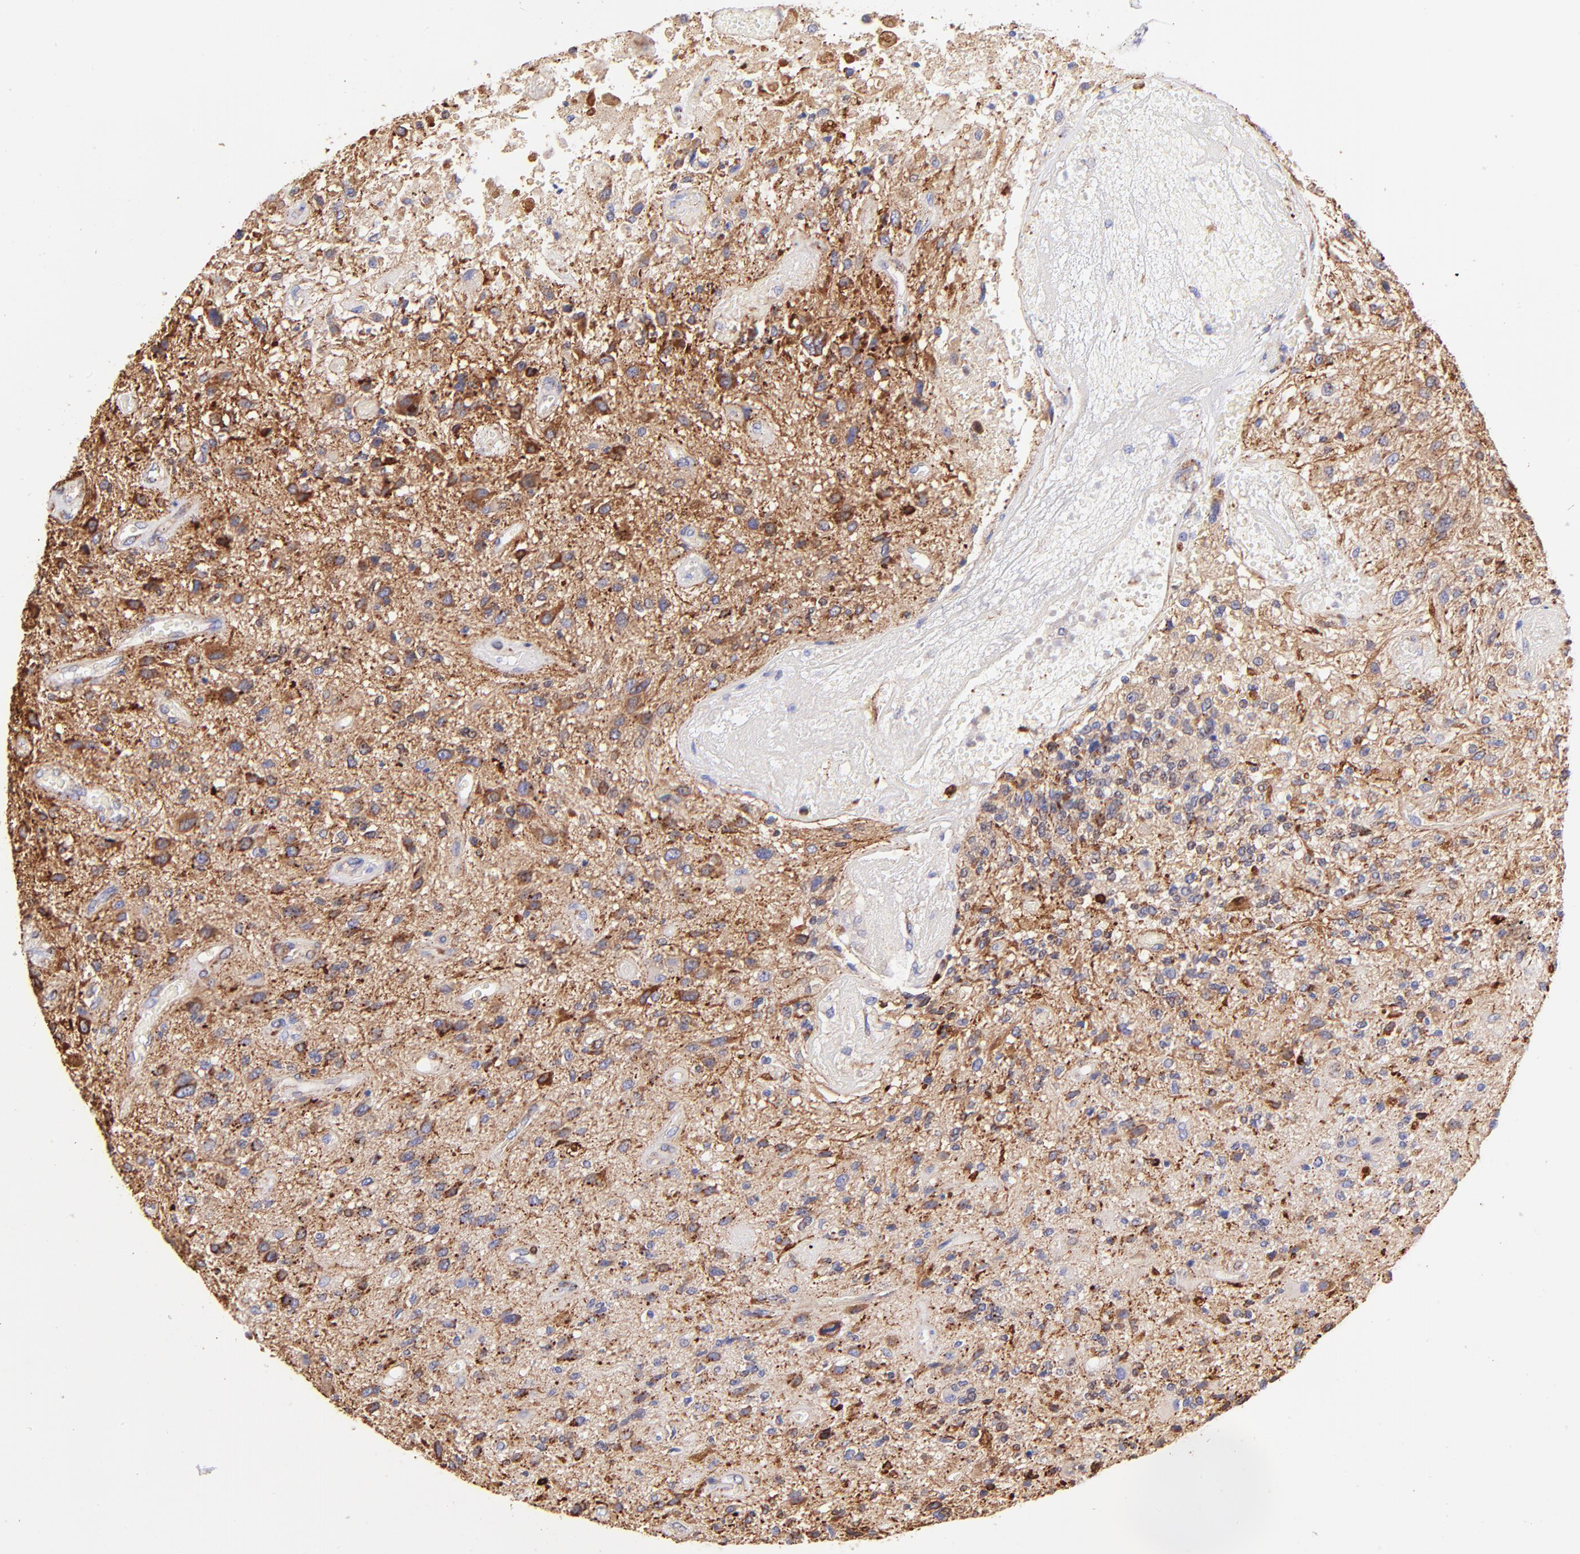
{"staining": {"intensity": "moderate", "quantity": ">75%", "location": "cytoplasmic/membranous"}, "tissue": "glioma", "cell_type": "Tumor cells", "image_type": "cancer", "snomed": [{"axis": "morphology", "description": "Normal tissue, NOS"}, {"axis": "morphology", "description": "Glioma, malignant, High grade"}, {"axis": "topography", "description": "Cerebral cortex"}], "caption": "IHC staining of glioma, which displays medium levels of moderate cytoplasmic/membranous expression in about >75% of tumor cells indicating moderate cytoplasmic/membranous protein positivity. The staining was performed using DAB (brown) for protein detection and nuclei were counterstained in hematoxylin (blue).", "gene": "SPARC", "patient": {"sex": "male", "age": 75}}